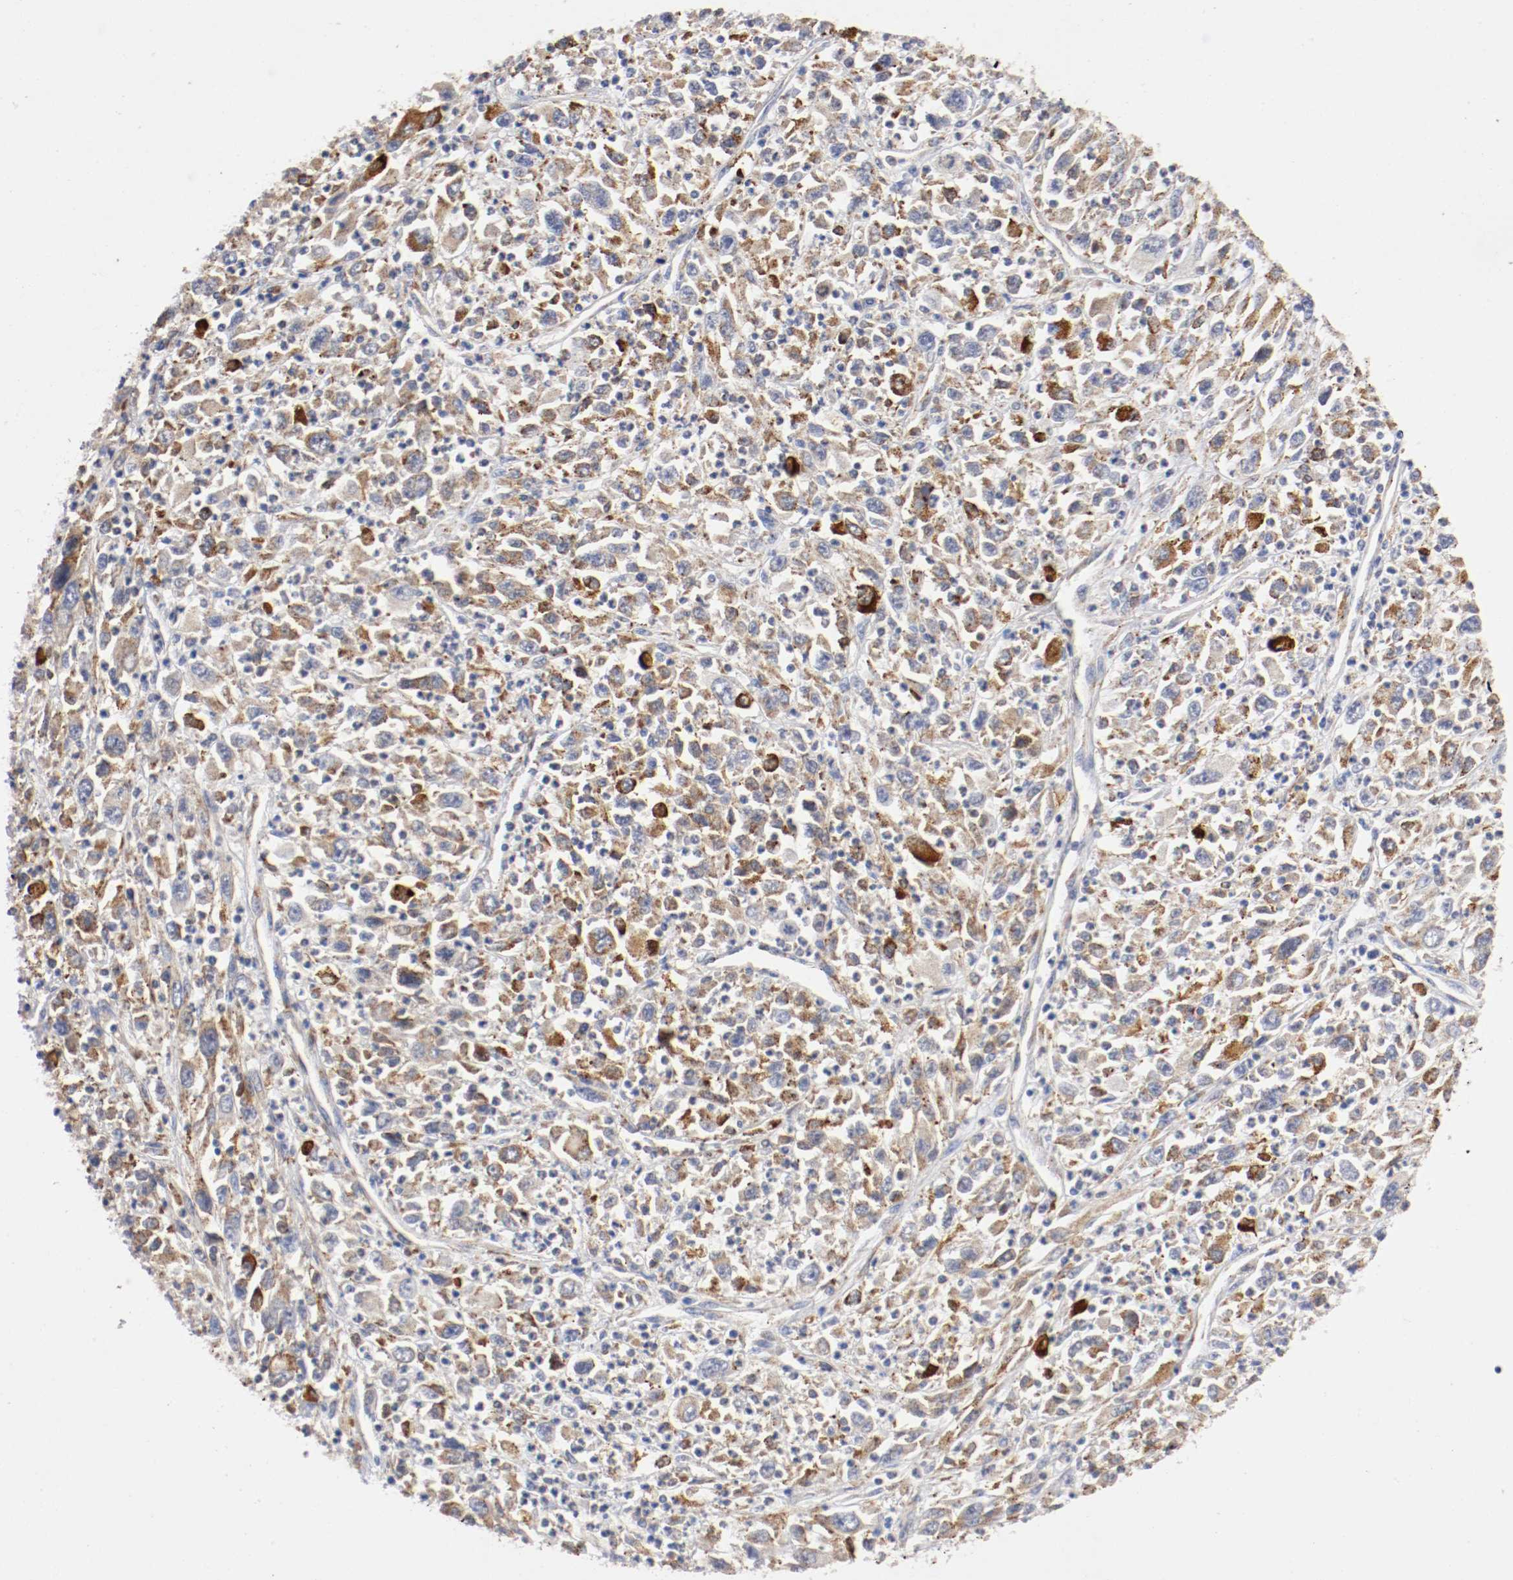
{"staining": {"intensity": "strong", "quantity": "25%-75%", "location": "cytoplasmic/membranous"}, "tissue": "melanoma", "cell_type": "Tumor cells", "image_type": "cancer", "snomed": [{"axis": "morphology", "description": "Malignant melanoma, Metastatic site"}, {"axis": "topography", "description": "Skin"}], "caption": "About 25%-75% of tumor cells in human melanoma exhibit strong cytoplasmic/membranous protein expression as visualized by brown immunohistochemical staining.", "gene": "TRAF2", "patient": {"sex": "female", "age": 56}}